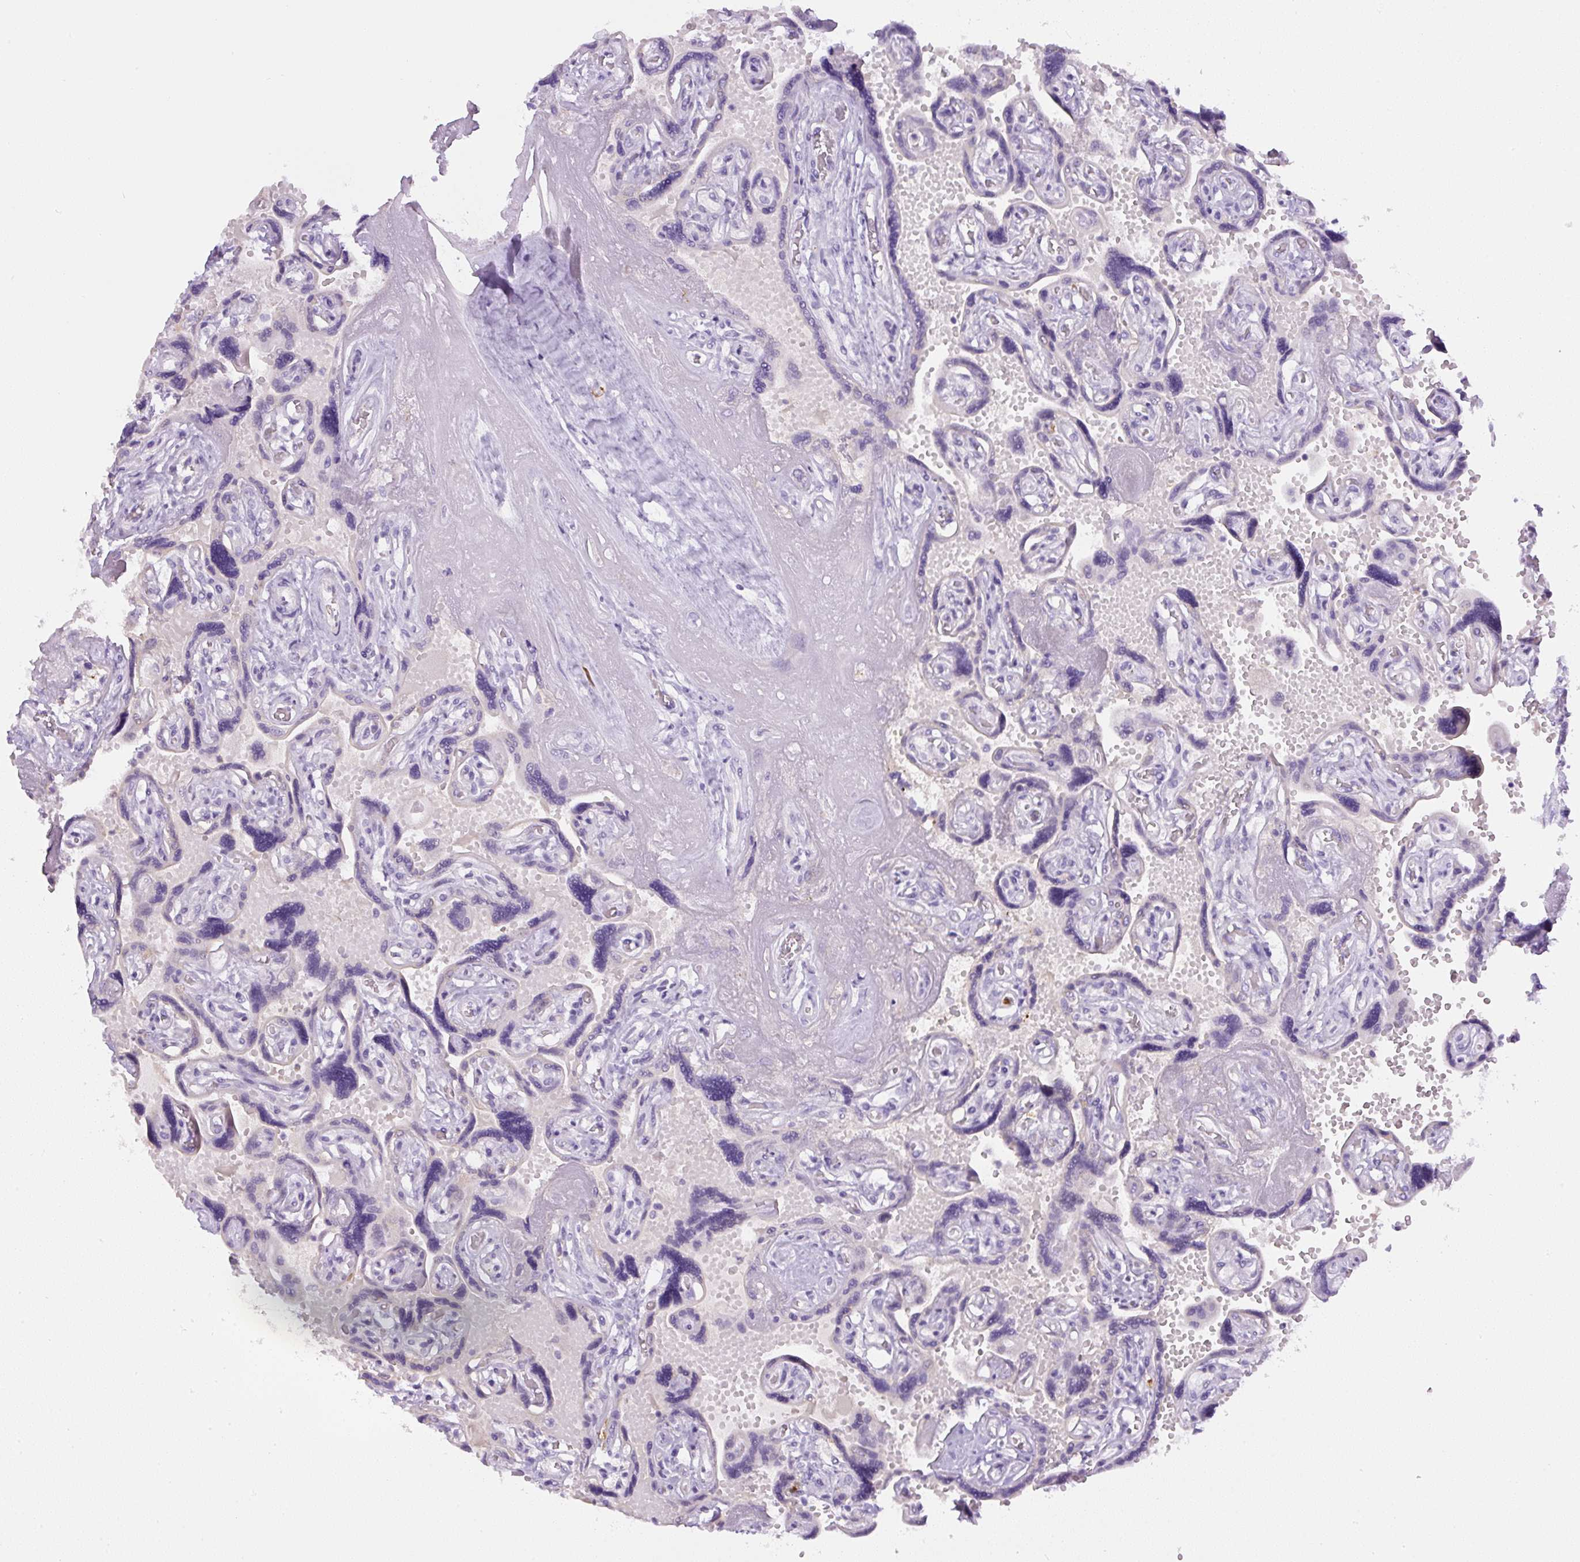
{"staining": {"intensity": "negative", "quantity": "none", "location": "none"}, "tissue": "placenta", "cell_type": "Decidual cells", "image_type": "normal", "snomed": [{"axis": "morphology", "description": "Normal tissue, NOS"}, {"axis": "topography", "description": "Placenta"}], "caption": "A photomicrograph of placenta stained for a protein demonstrates no brown staining in decidual cells. Nuclei are stained in blue.", "gene": "PIP5KL1", "patient": {"sex": "female", "age": 32}}